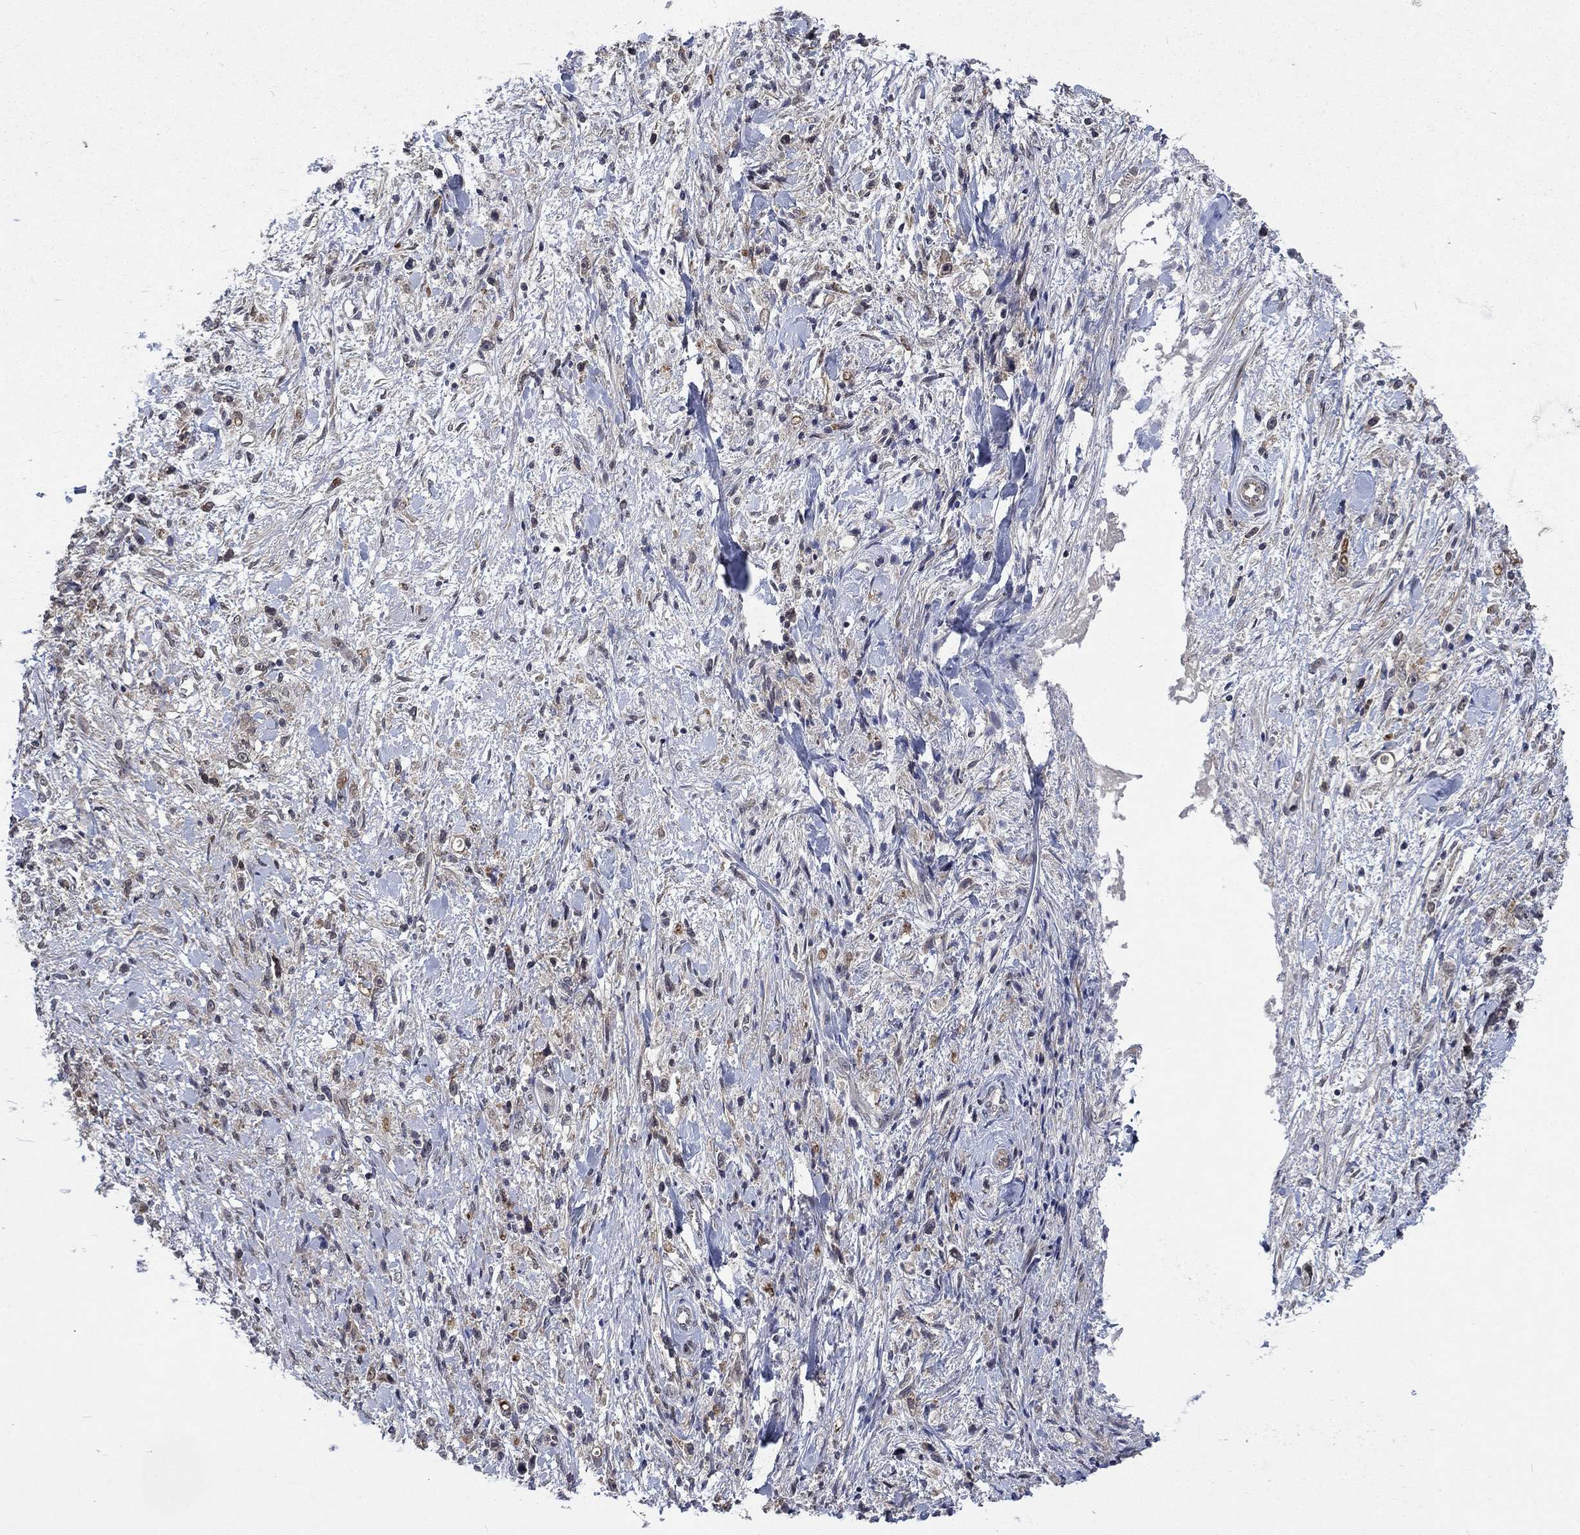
{"staining": {"intensity": "negative", "quantity": "none", "location": "none"}, "tissue": "stomach cancer", "cell_type": "Tumor cells", "image_type": "cancer", "snomed": [{"axis": "morphology", "description": "Adenocarcinoma, NOS"}, {"axis": "topography", "description": "Stomach"}], "caption": "Tumor cells are negative for protein expression in human stomach adenocarcinoma.", "gene": "PPP1R9A", "patient": {"sex": "female", "age": 59}}